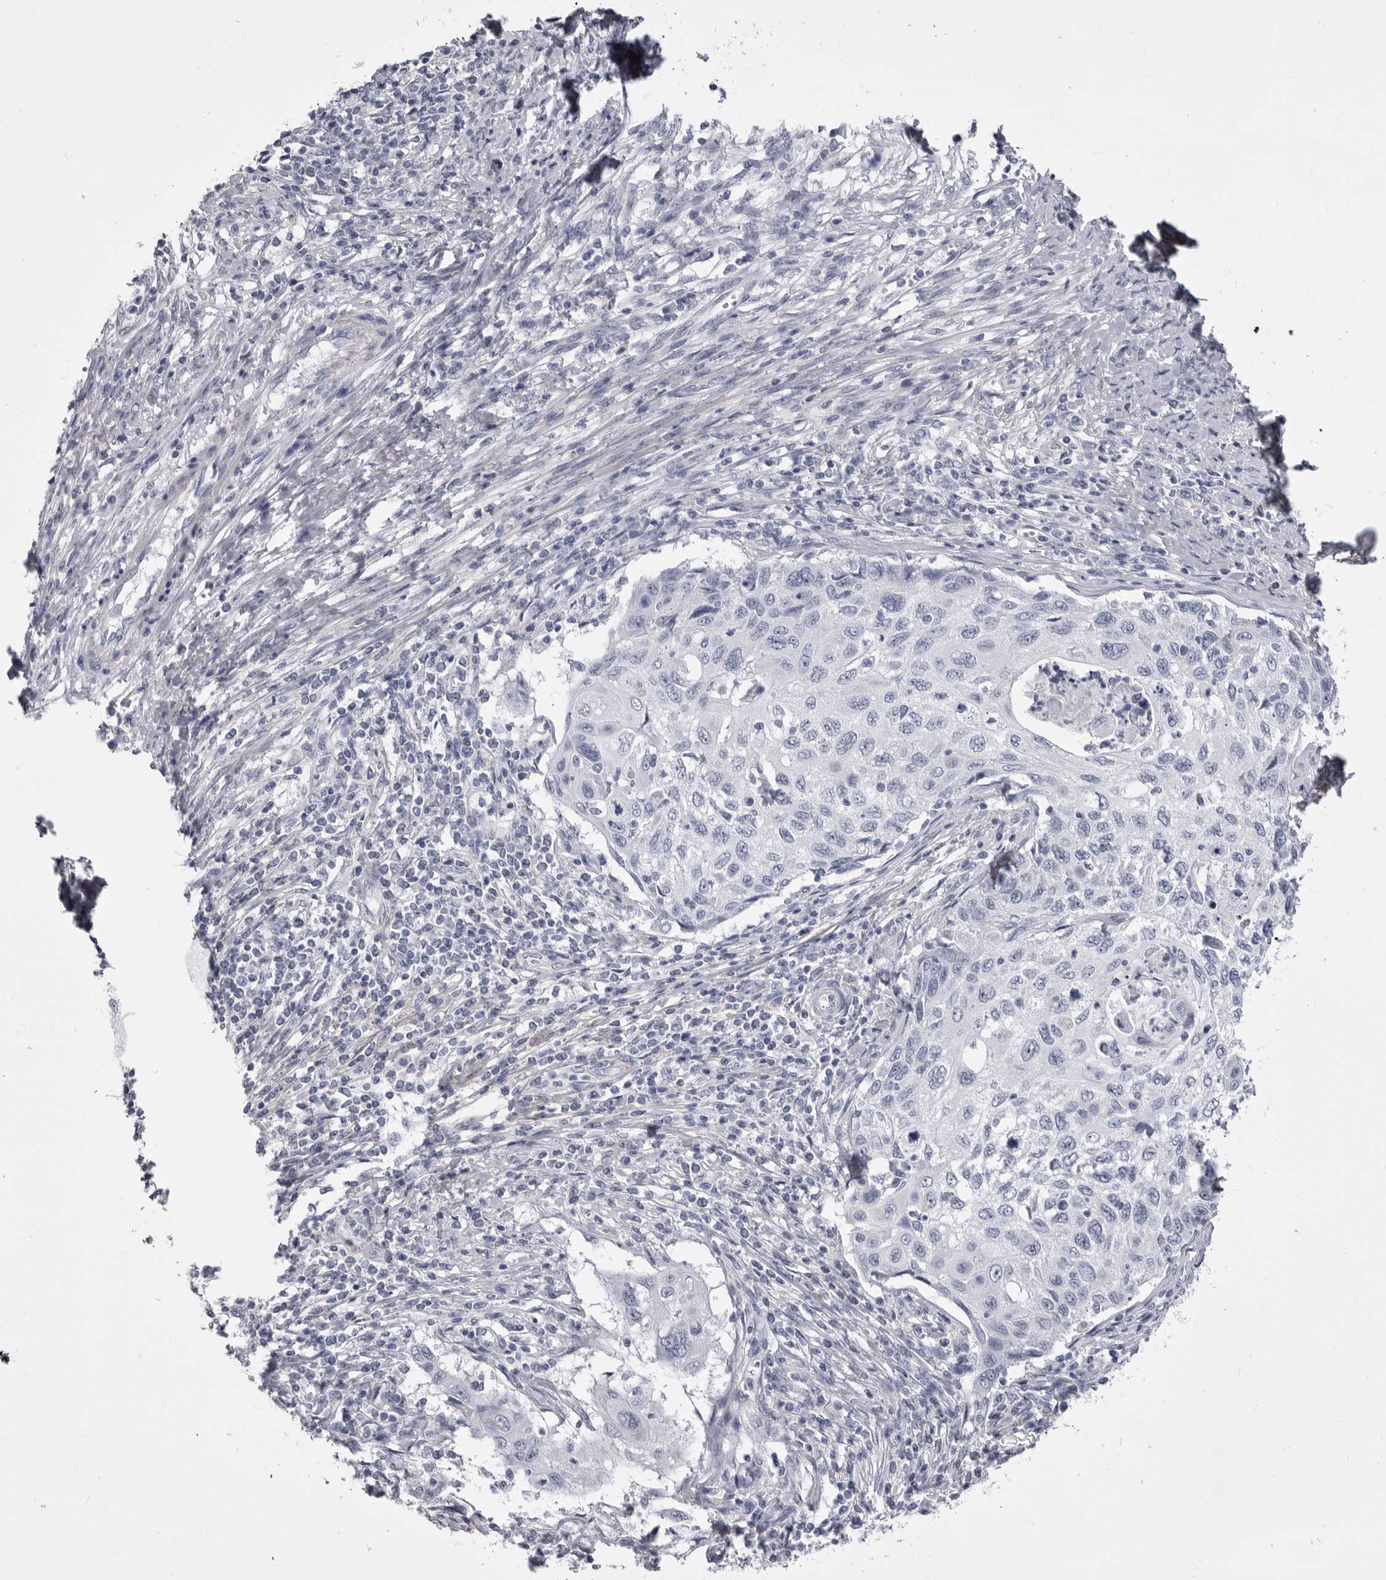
{"staining": {"intensity": "negative", "quantity": "none", "location": "none"}, "tissue": "cervical cancer", "cell_type": "Tumor cells", "image_type": "cancer", "snomed": [{"axis": "morphology", "description": "Squamous cell carcinoma, NOS"}, {"axis": "topography", "description": "Cervix"}], "caption": "This is an IHC micrograph of human cervical squamous cell carcinoma. There is no positivity in tumor cells.", "gene": "ANK2", "patient": {"sex": "female", "age": 70}}